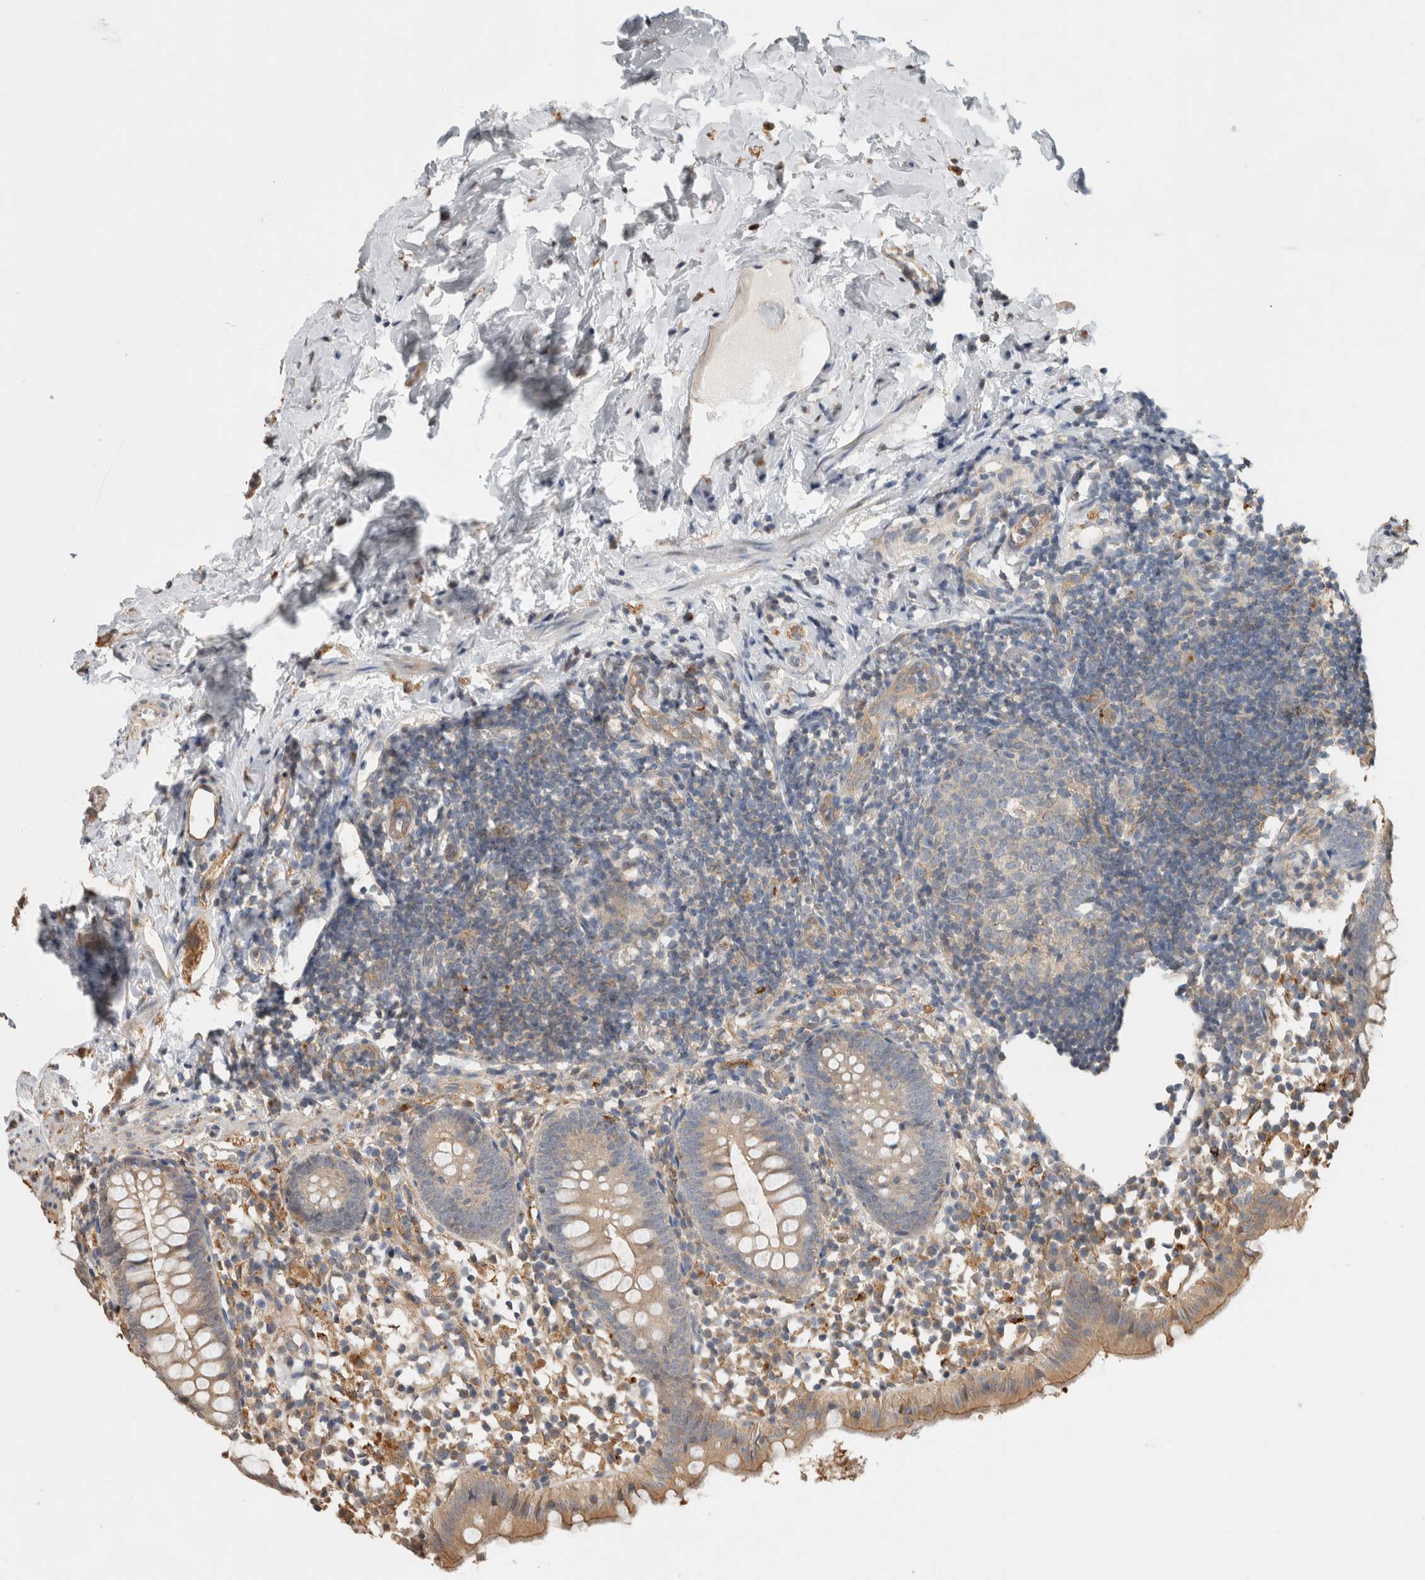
{"staining": {"intensity": "weak", "quantity": ">75%", "location": "cytoplasmic/membranous"}, "tissue": "appendix", "cell_type": "Glandular cells", "image_type": "normal", "snomed": [{"axis": "morphology", "description": "Normal tissue, NOS"}, {"axis": "topography", "description": "Appendix"}], "caption": "Protein expression by immunohistochemistry displays weak cytoplasmic/membranous expression in approximately >75% of glandular cells in unremarkable appendix. The protein is shown in brown color, while the nuclei are stained blue.", "gene": "CLIP1", "patient": {"sex": "female", "age": 20}}